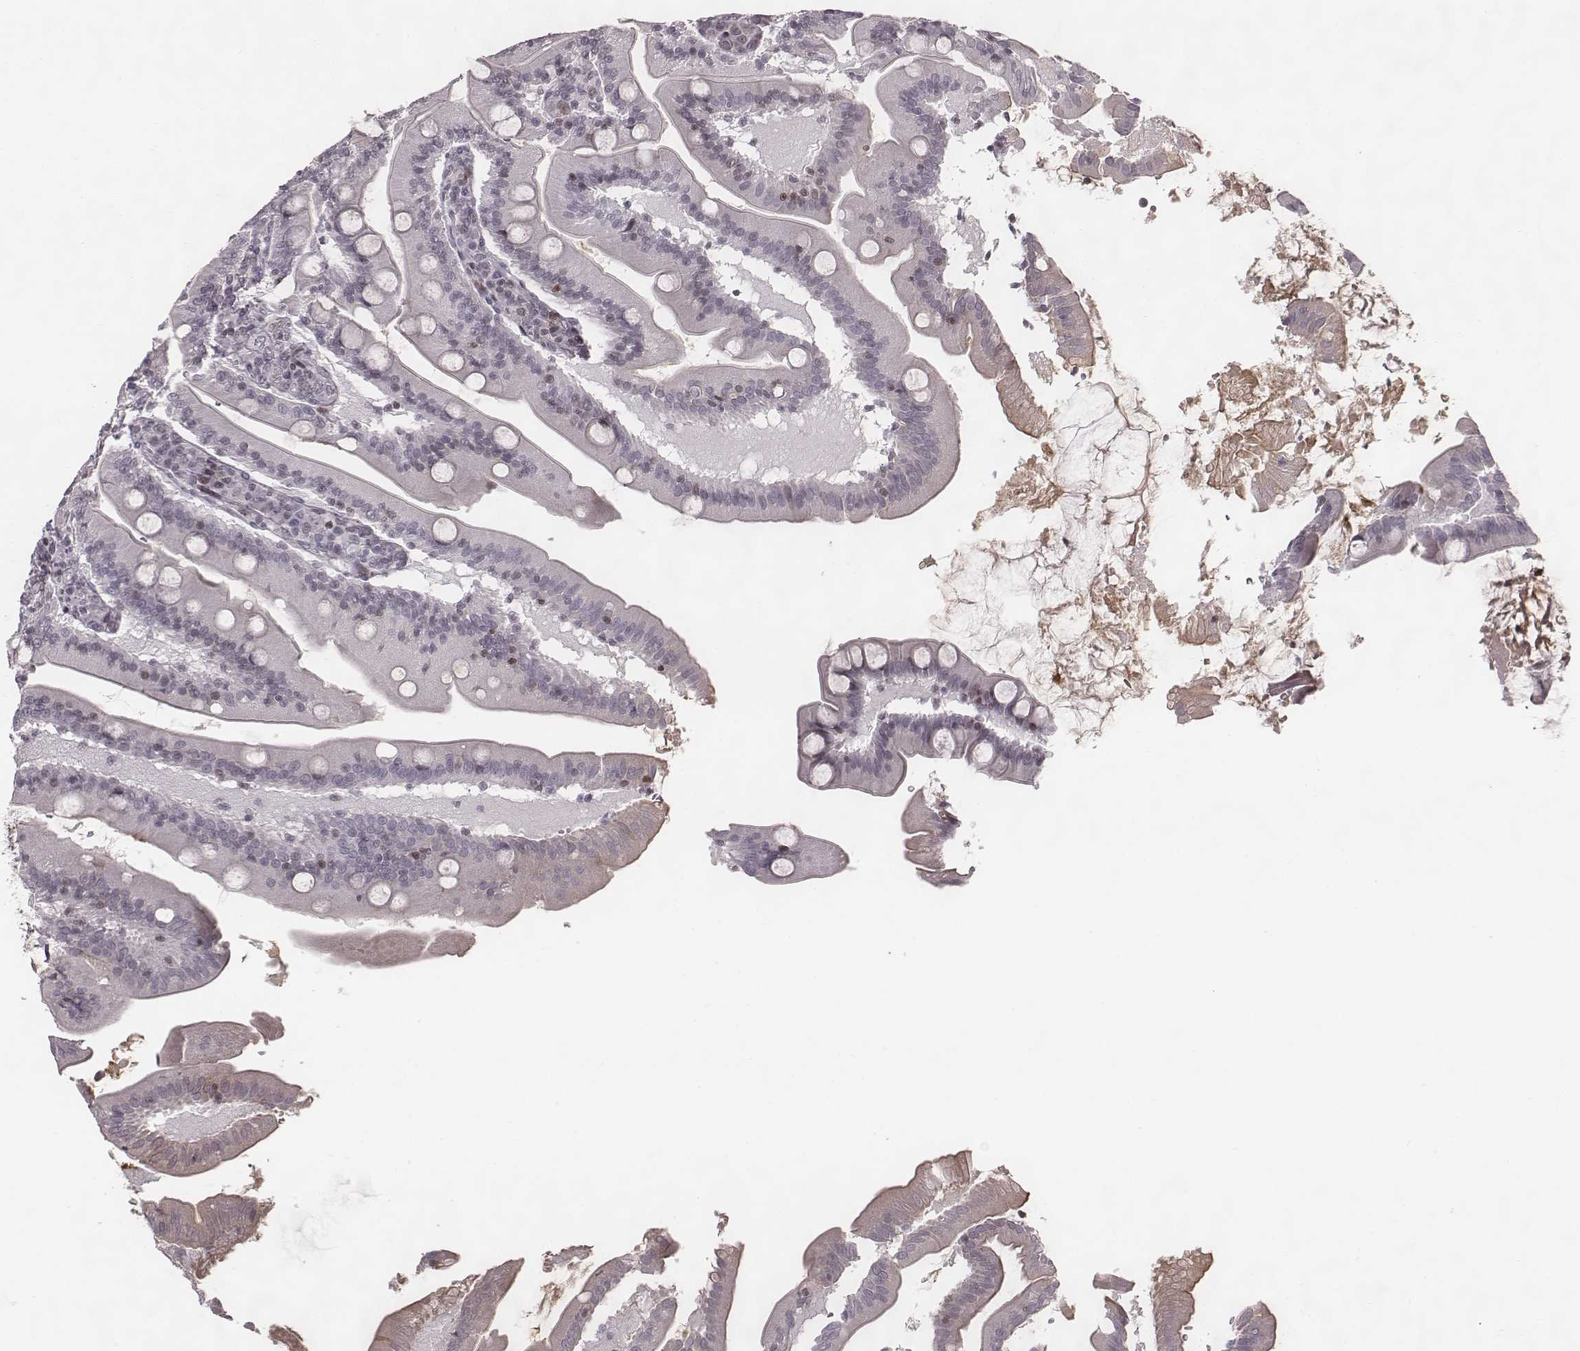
{"staining": {"intensity": "negative", "quantity": "none", "location": "none"}, "tissue": "small intestine", "cell_type": "Glandular cells", "image_type": "normal", "snomed": [{"axis": "morphology", "description": "Normal tissue, NOS"}, {"axis": "topography", "description": "Small intestine"}], "caption": "Glandular cells are negative for protein expression in normal human small intestine.", "gene": "NDC1", "patient": {"sex": "male", "age": 37}}